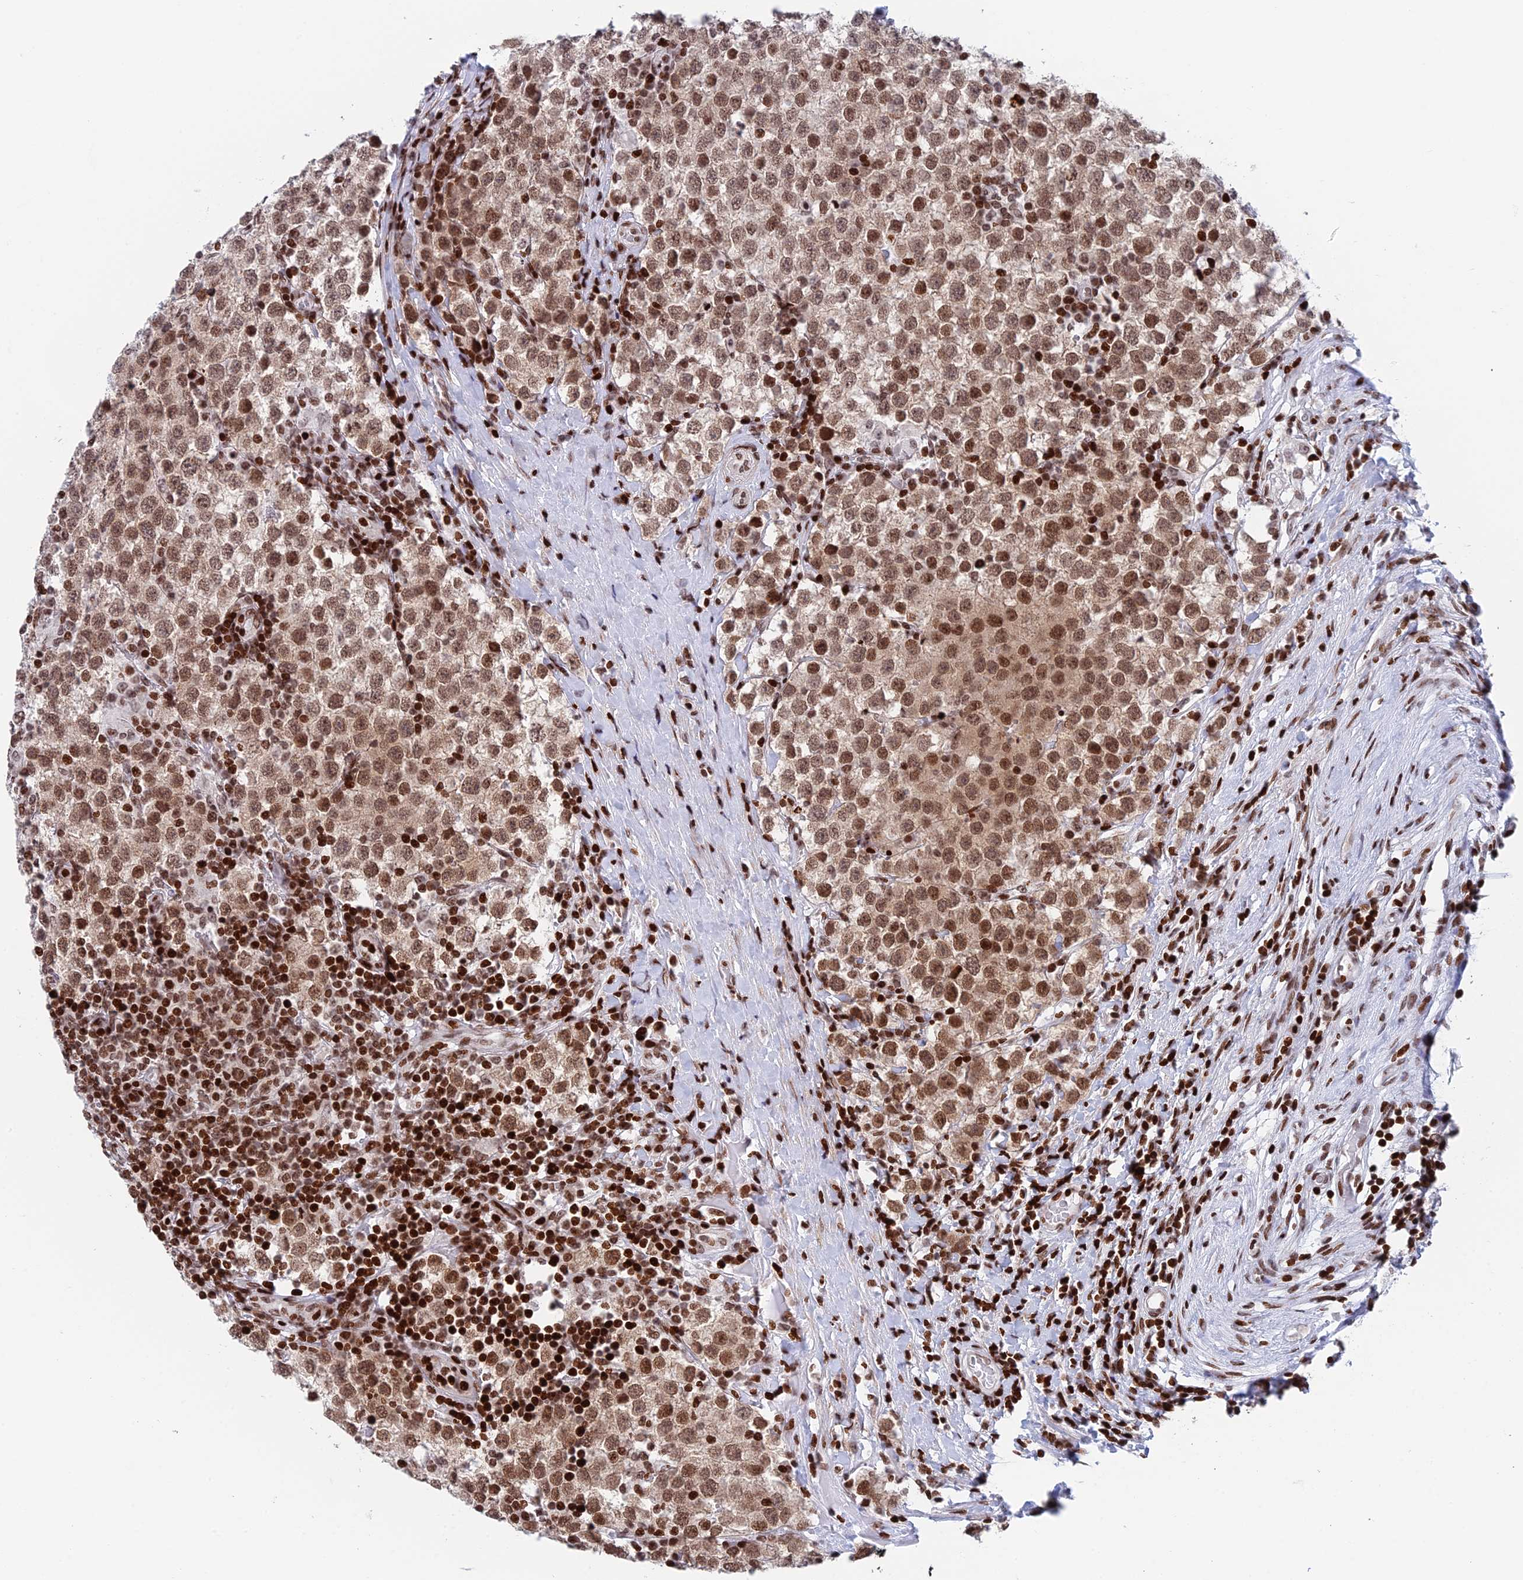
{"staining": {"intensity": "moderate", "quantity": ">75%", "location": "nuclear"}, "tissue": "testis cancer", "cell_type": "Tumor cells", "image_type": "cancer", "snomed": [{"axis": "morphology", "description": "Seminoma, NOS"}, {"axis": "topography", "description": "Testis"}], "caption": "A high-resolution image shows IHC staining of testis seminoma, which shows moderate nuclear positivity in approximately >75% of tumor cells.", "gene": "RPAP1", "patient": {"sex": "male", "age": 34}}